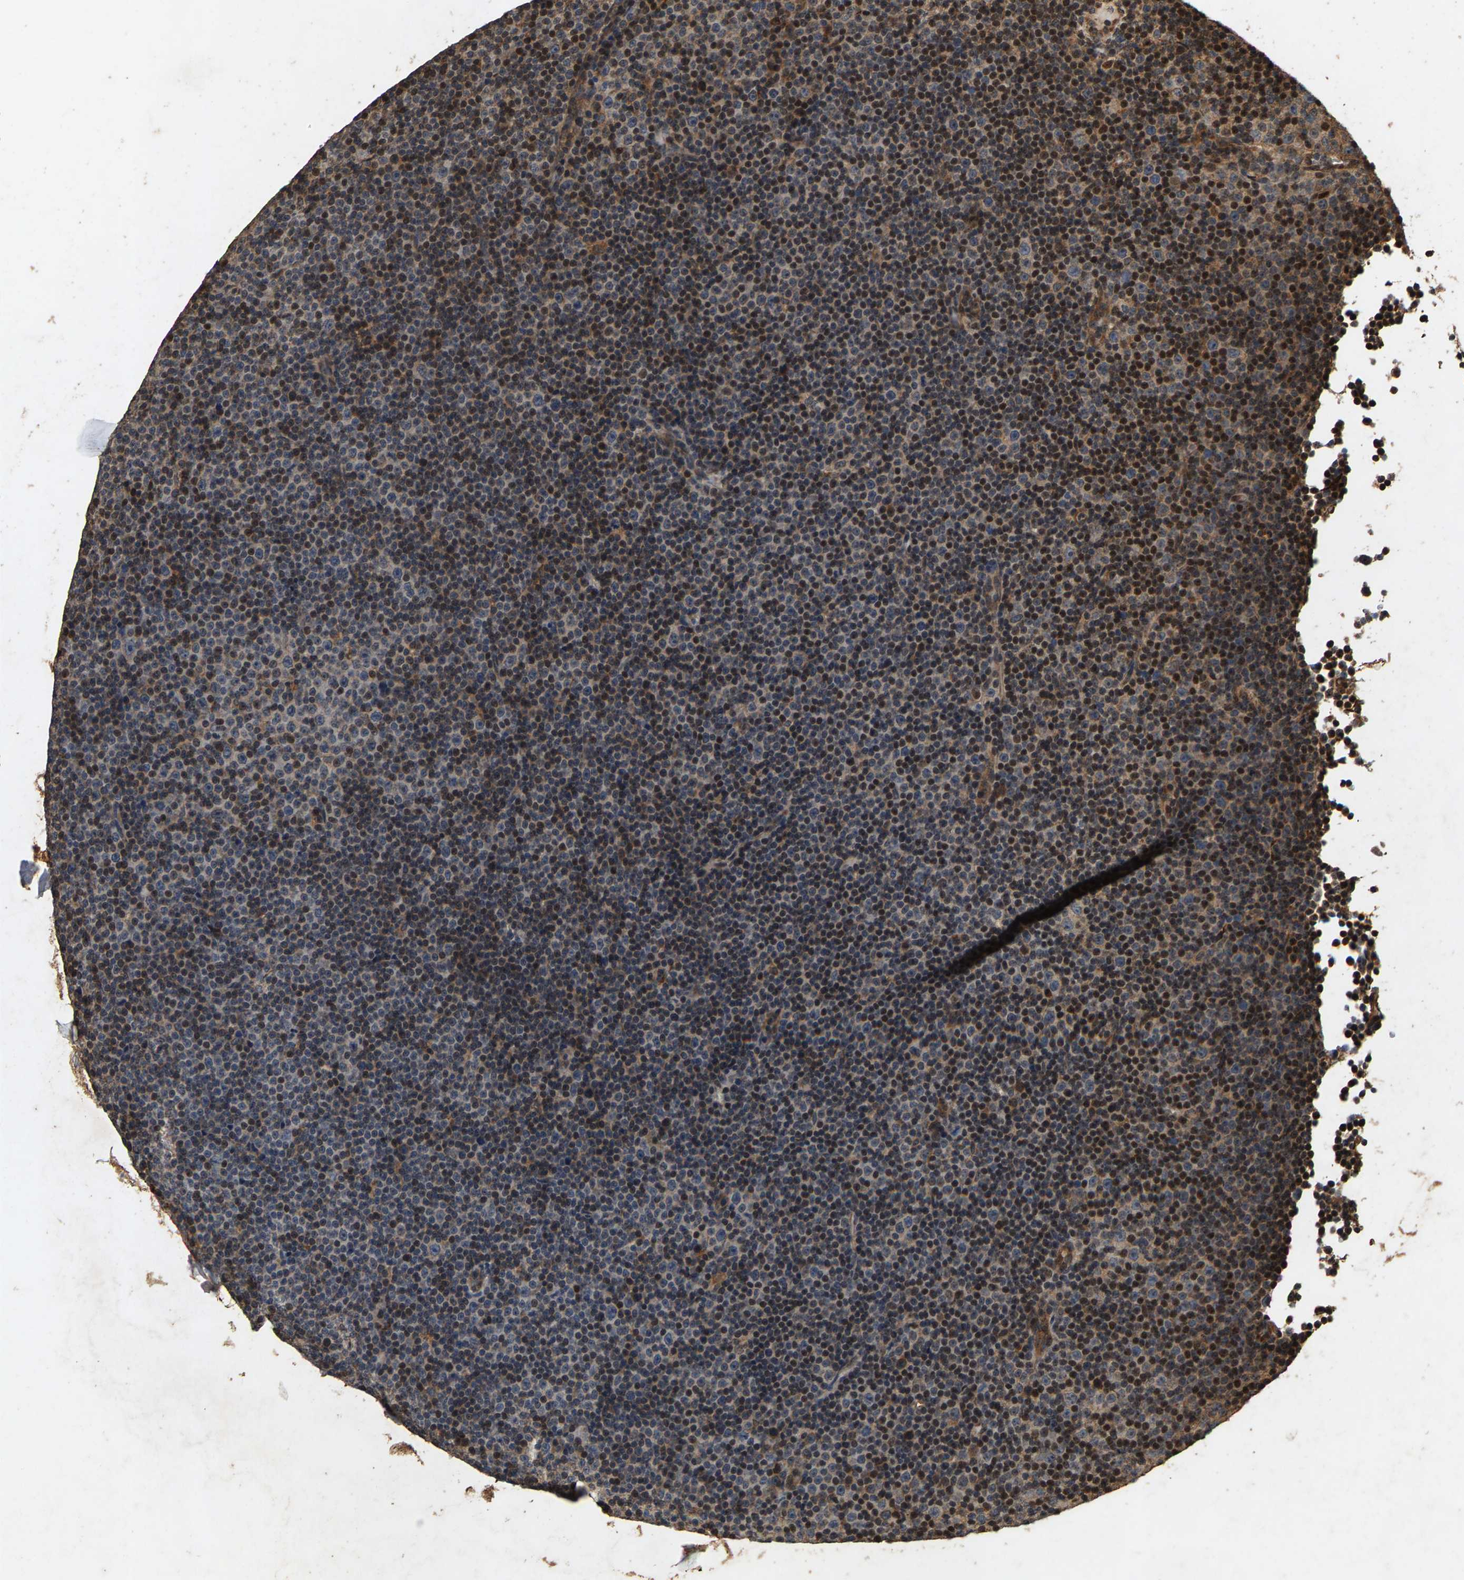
{"staining": {"intensity": "moderate", "quantity": "25%-75%", "location": "nuclear"}, "tissue": "lymphoma", "cell_type": "Tumor cells", "image_type": "cancer", "snomed": [{"axis": "morphology", "description": "Malignant lymphoma, non-Hodgkin's type, Low grade"}, {"axis": "topography", "description": "Lymph node"}], "caption": "An IHC histopathology image of neoplastic tissue is shown. Protein staining in brown shows moderate nuclear positivity in low-grade malignant lymphoma, non-Hodgkin's type within tumor cells.", "gene": "CIDEC", "patient": {"sex": "female", "age": 67}}